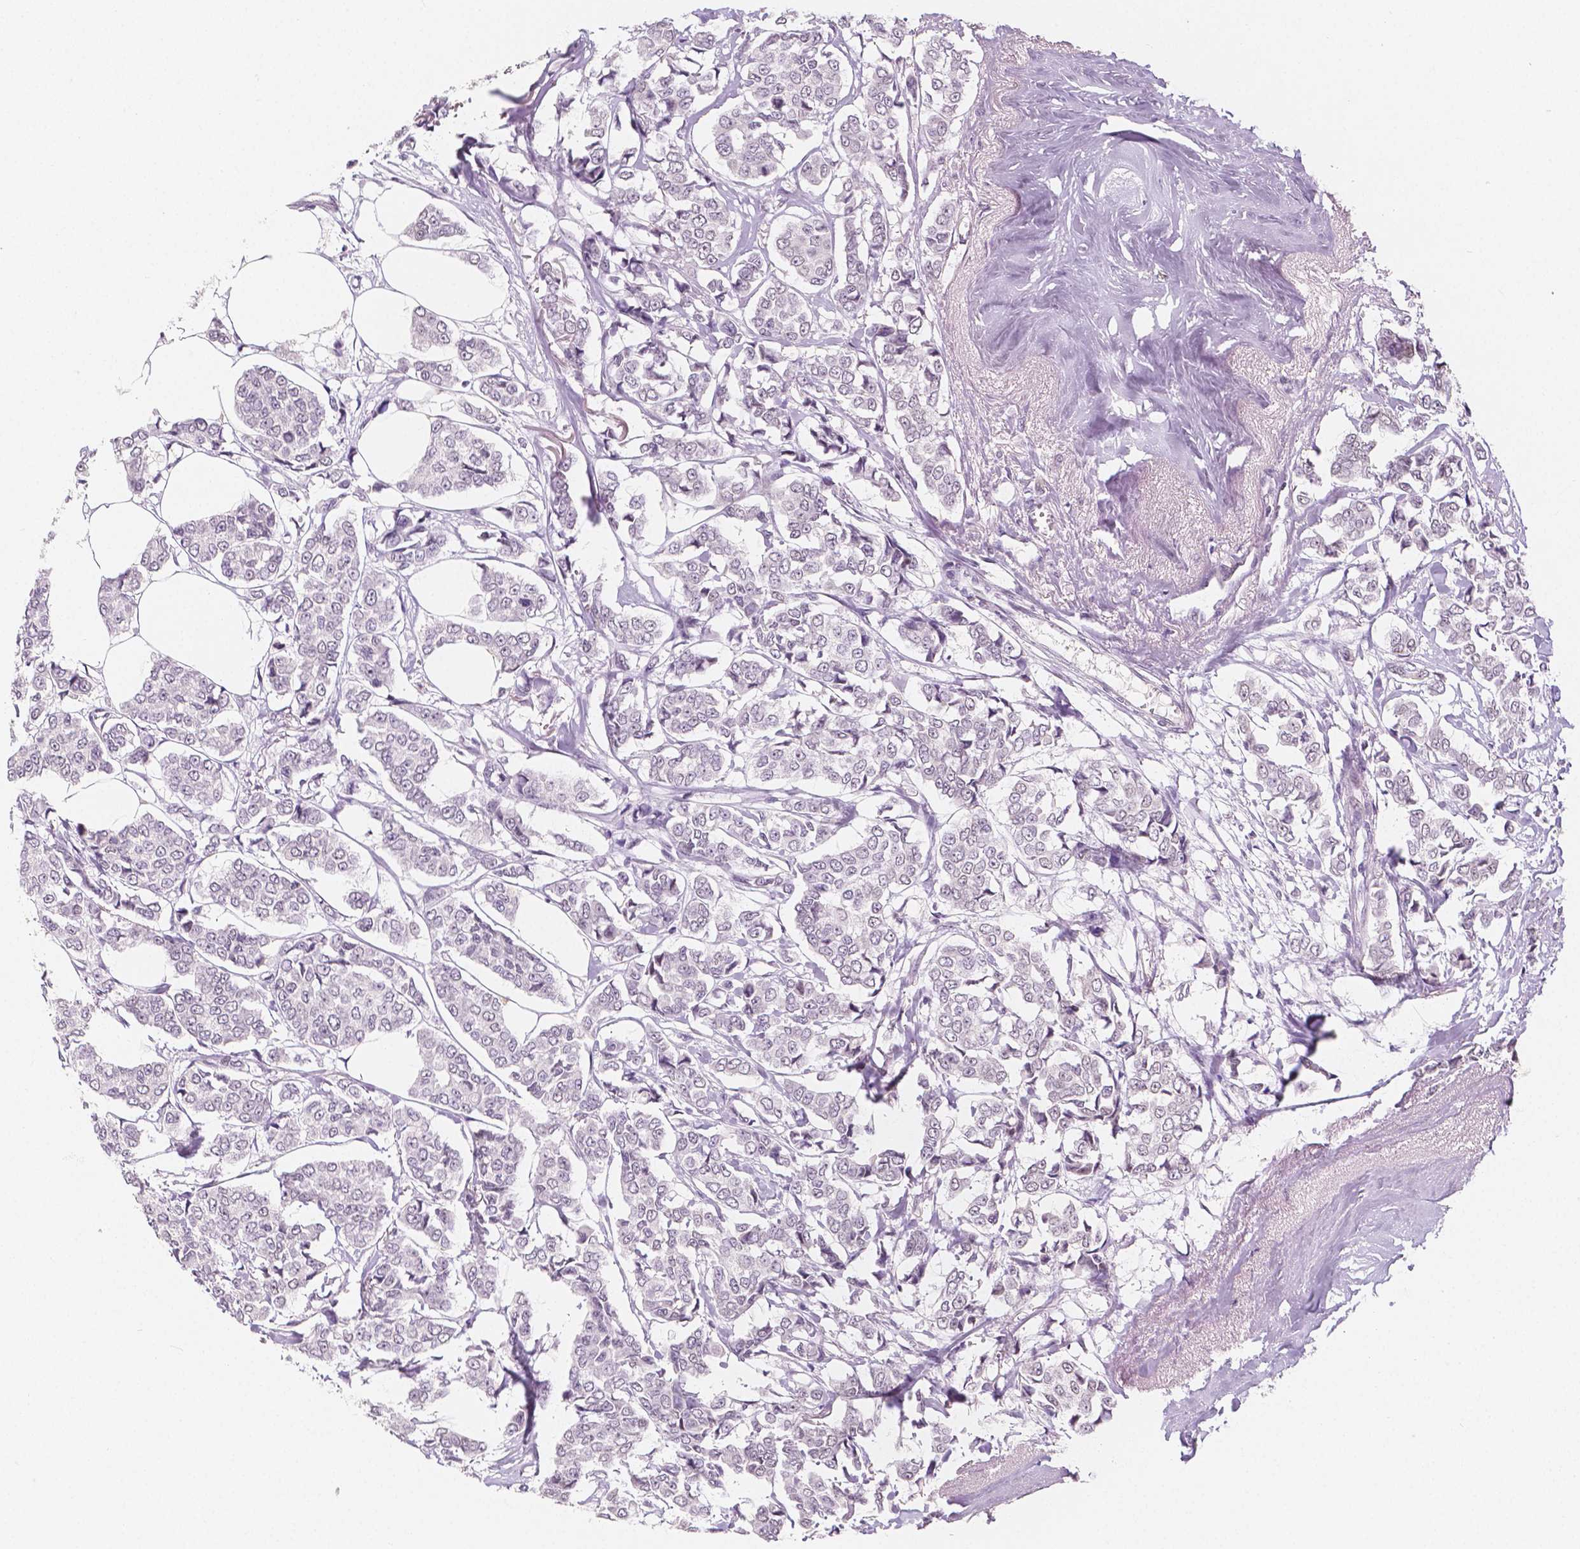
{"staining": {"intensity": "negative", "quantity": "none", "location": "none"}, "tissue": "breast cancer", "cell_type": "Tumor cells", "image_type": "cancer", "snomed": [{"axis": "morphology", "description": "Duct carcinoma"}, {"axis": "topography", "description": "Breast"}], "caption": "Immunohistochemical staining of human breast invasive ductal carcinoma demonstrates no significant staining in tumor cells.", "gene": "KDM5B", "patient": {"sex": "female", "age": 94}}